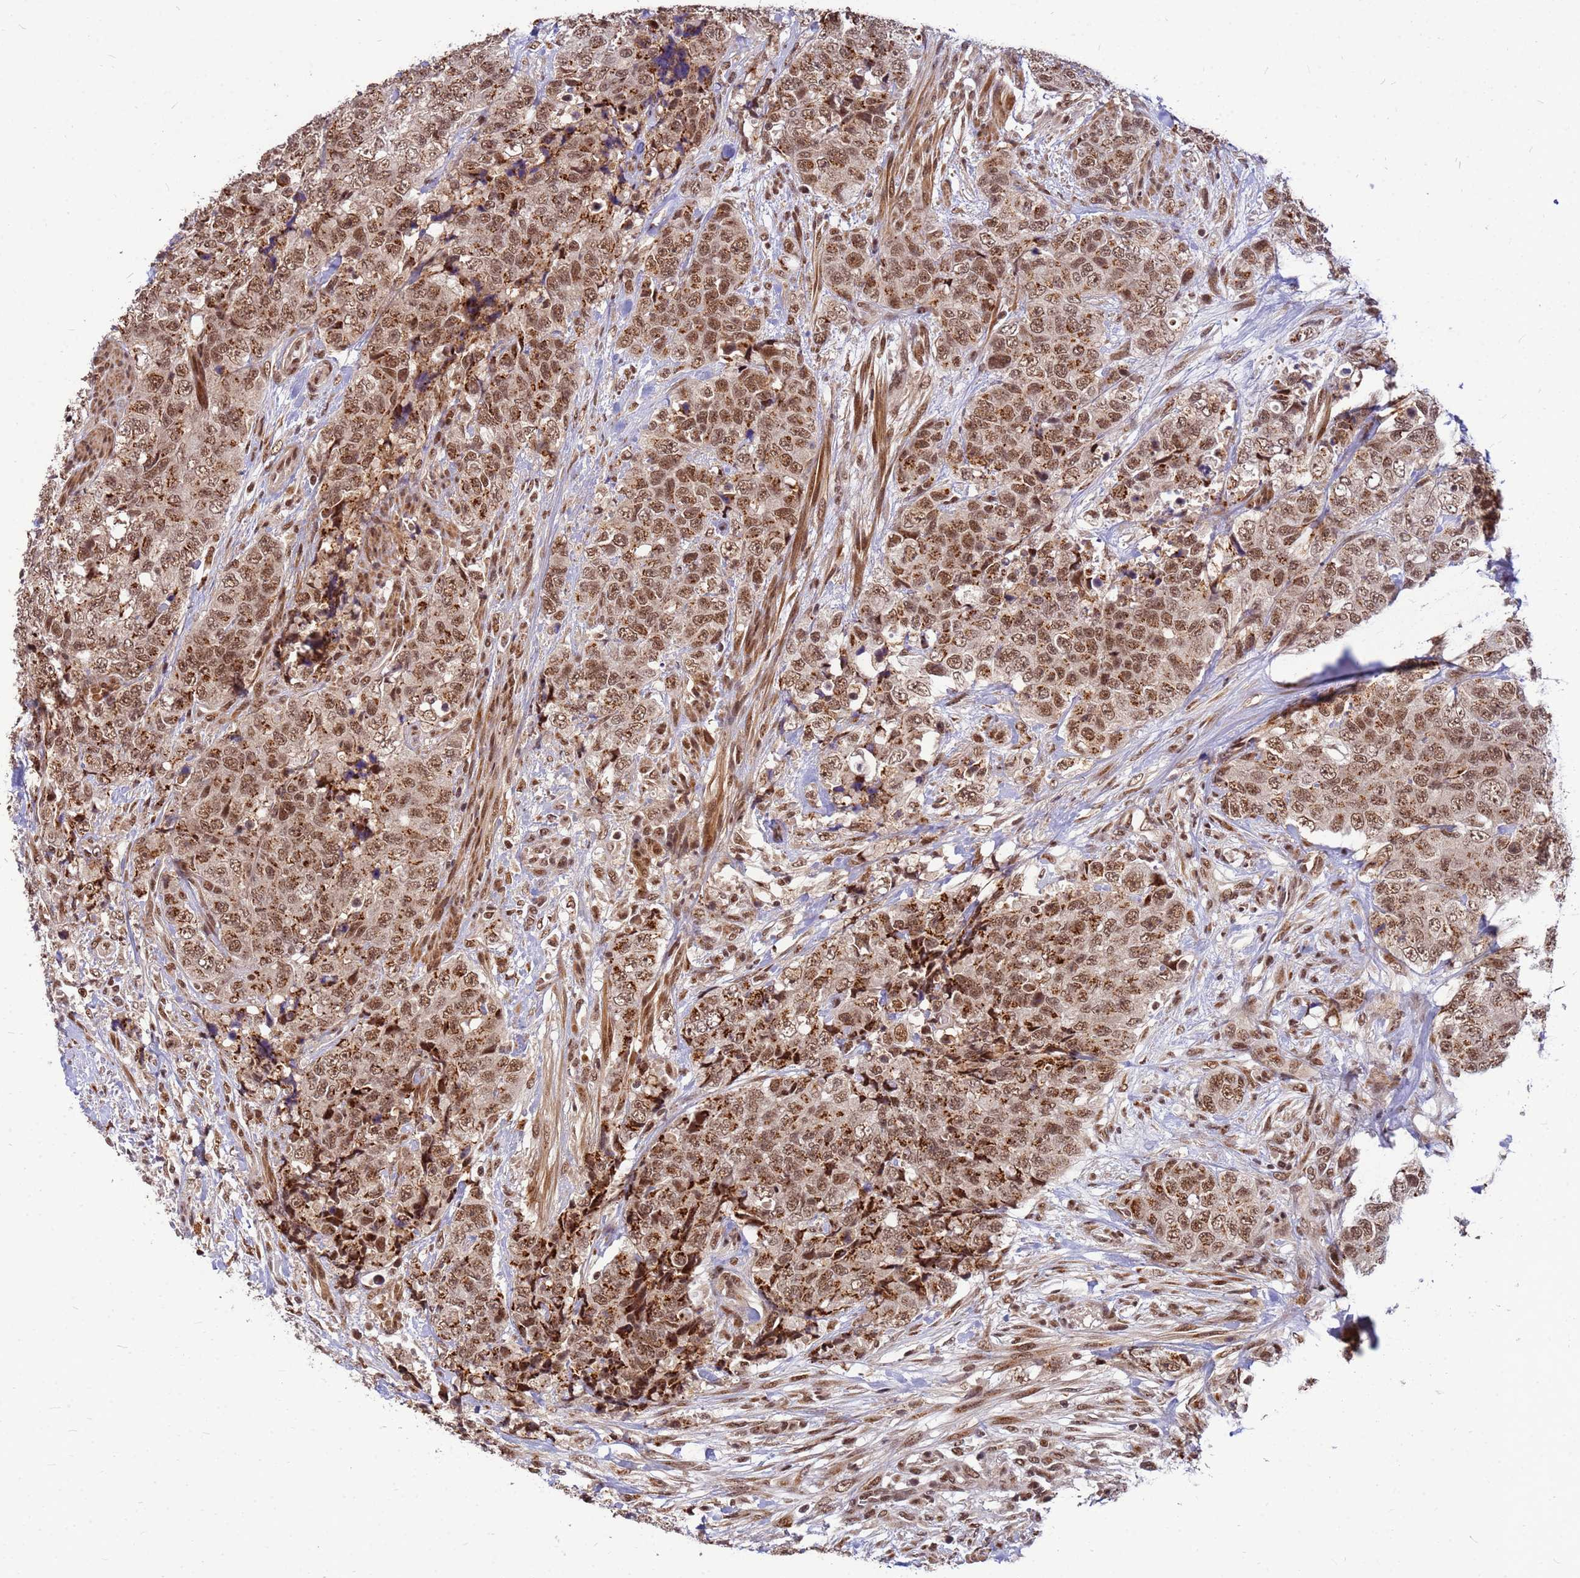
{"staining": {"intensity": "moderate", "quantity": ">75%", "location": "cytoplasmic/membranous,nuclear"}, "tissue": "urothelial cancer", "cell_type": "Tumor cells", "image_type": "cancer", "snomed": [{"axis": "morphology", "description": "Urothelial carcinoma, High grade"}, {"axis": "topography", "description": "Urinary bladder"}], "caption": "Moderate cytoplasmic/membranous and nuclear staining for a protein is seen in about >75% of tumor cells of urothelial cancer using IHC.", "gene": "NCBP2", "patient": {"sex": "female", "age": 78}}